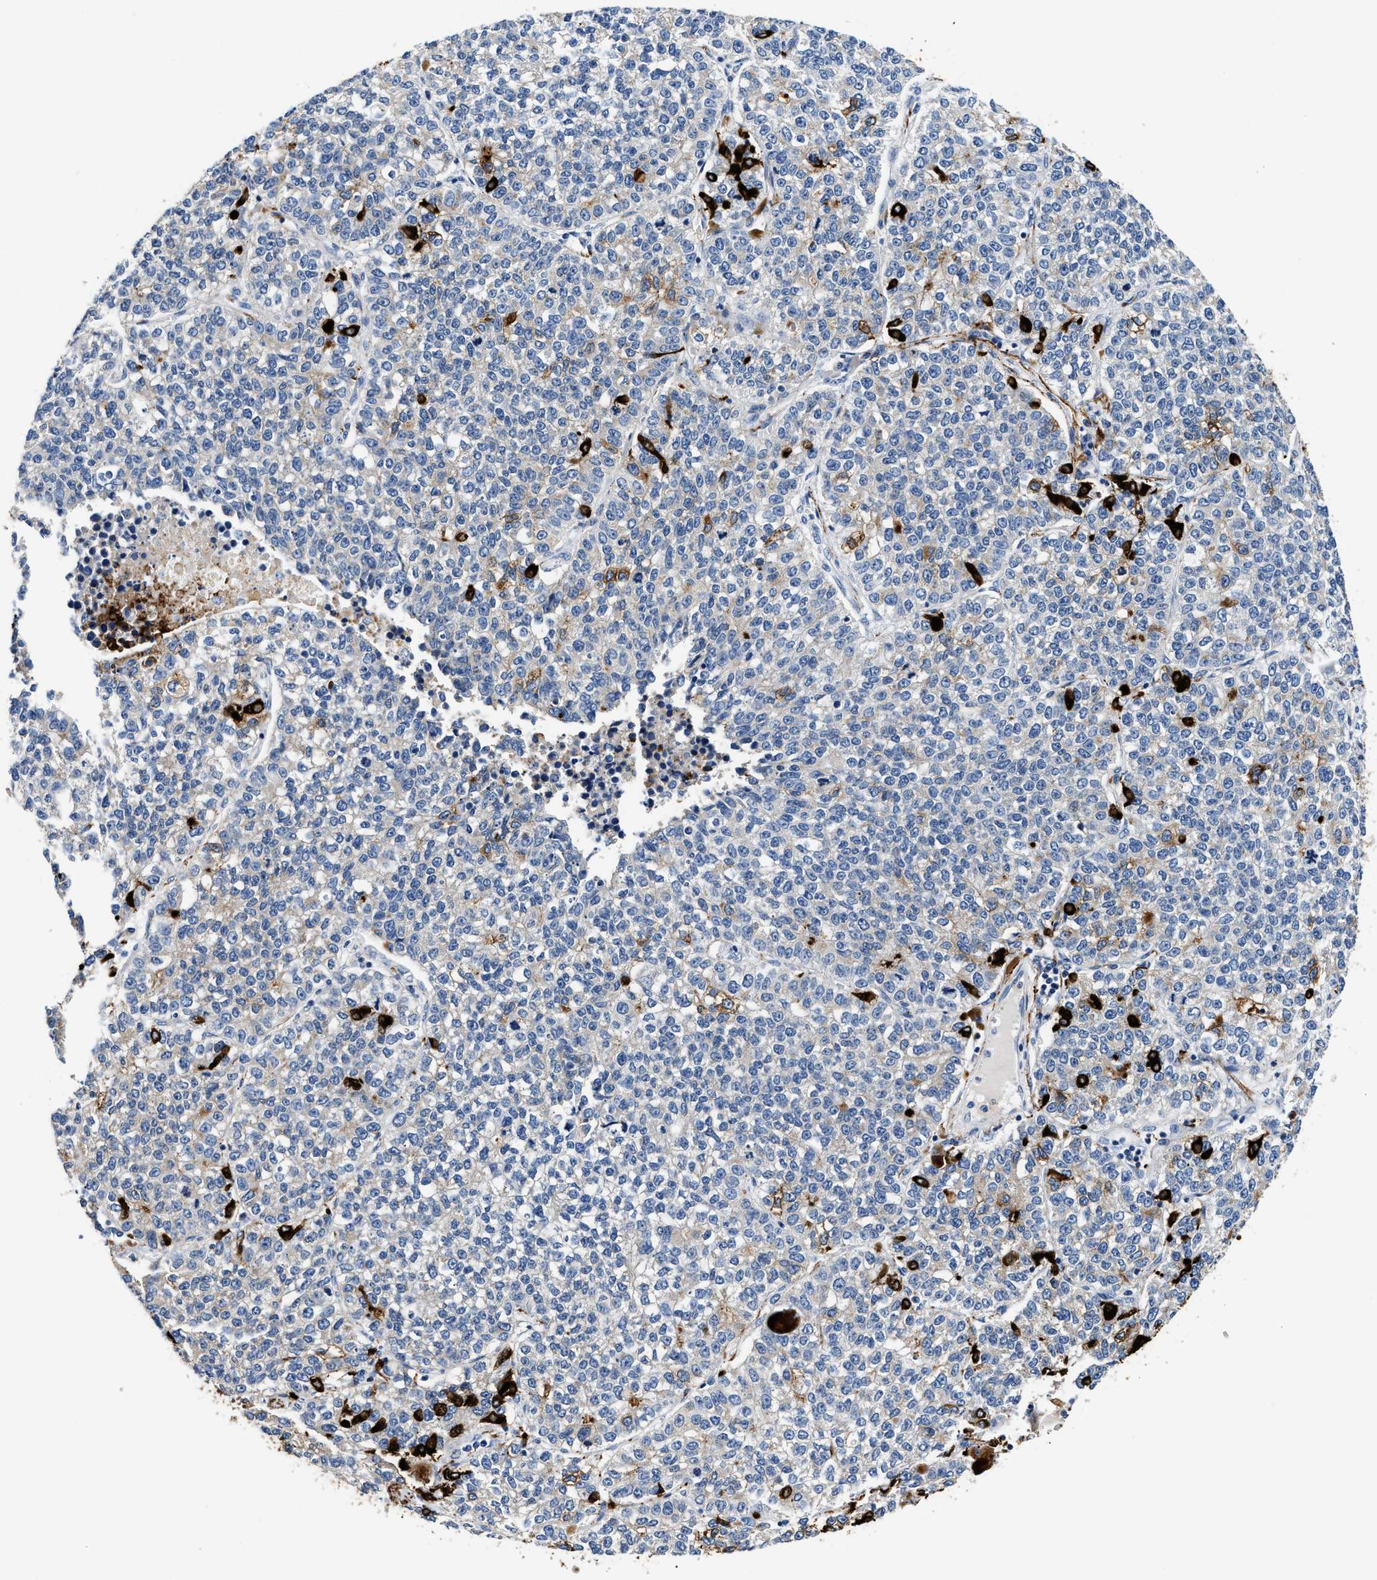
{"staining": {"intensity": "negative", "quantity": "none", "location": "none"}, "tissue": "lung cancer", "cell_type": "Tumor cells", "image_type": "cancer", "snomed": [{"axis": "morphology", "description": "Adenocarcinoma, NOS"}, {"axis": "topography", "description": "Lung"}], "caption": "Immunohistochemical staining of lung cancer (adenocarcinoma) displays no significant expression in tumor cells.", "gene": "FAM185A", "patient": {"sex": "male", "age": 49}}